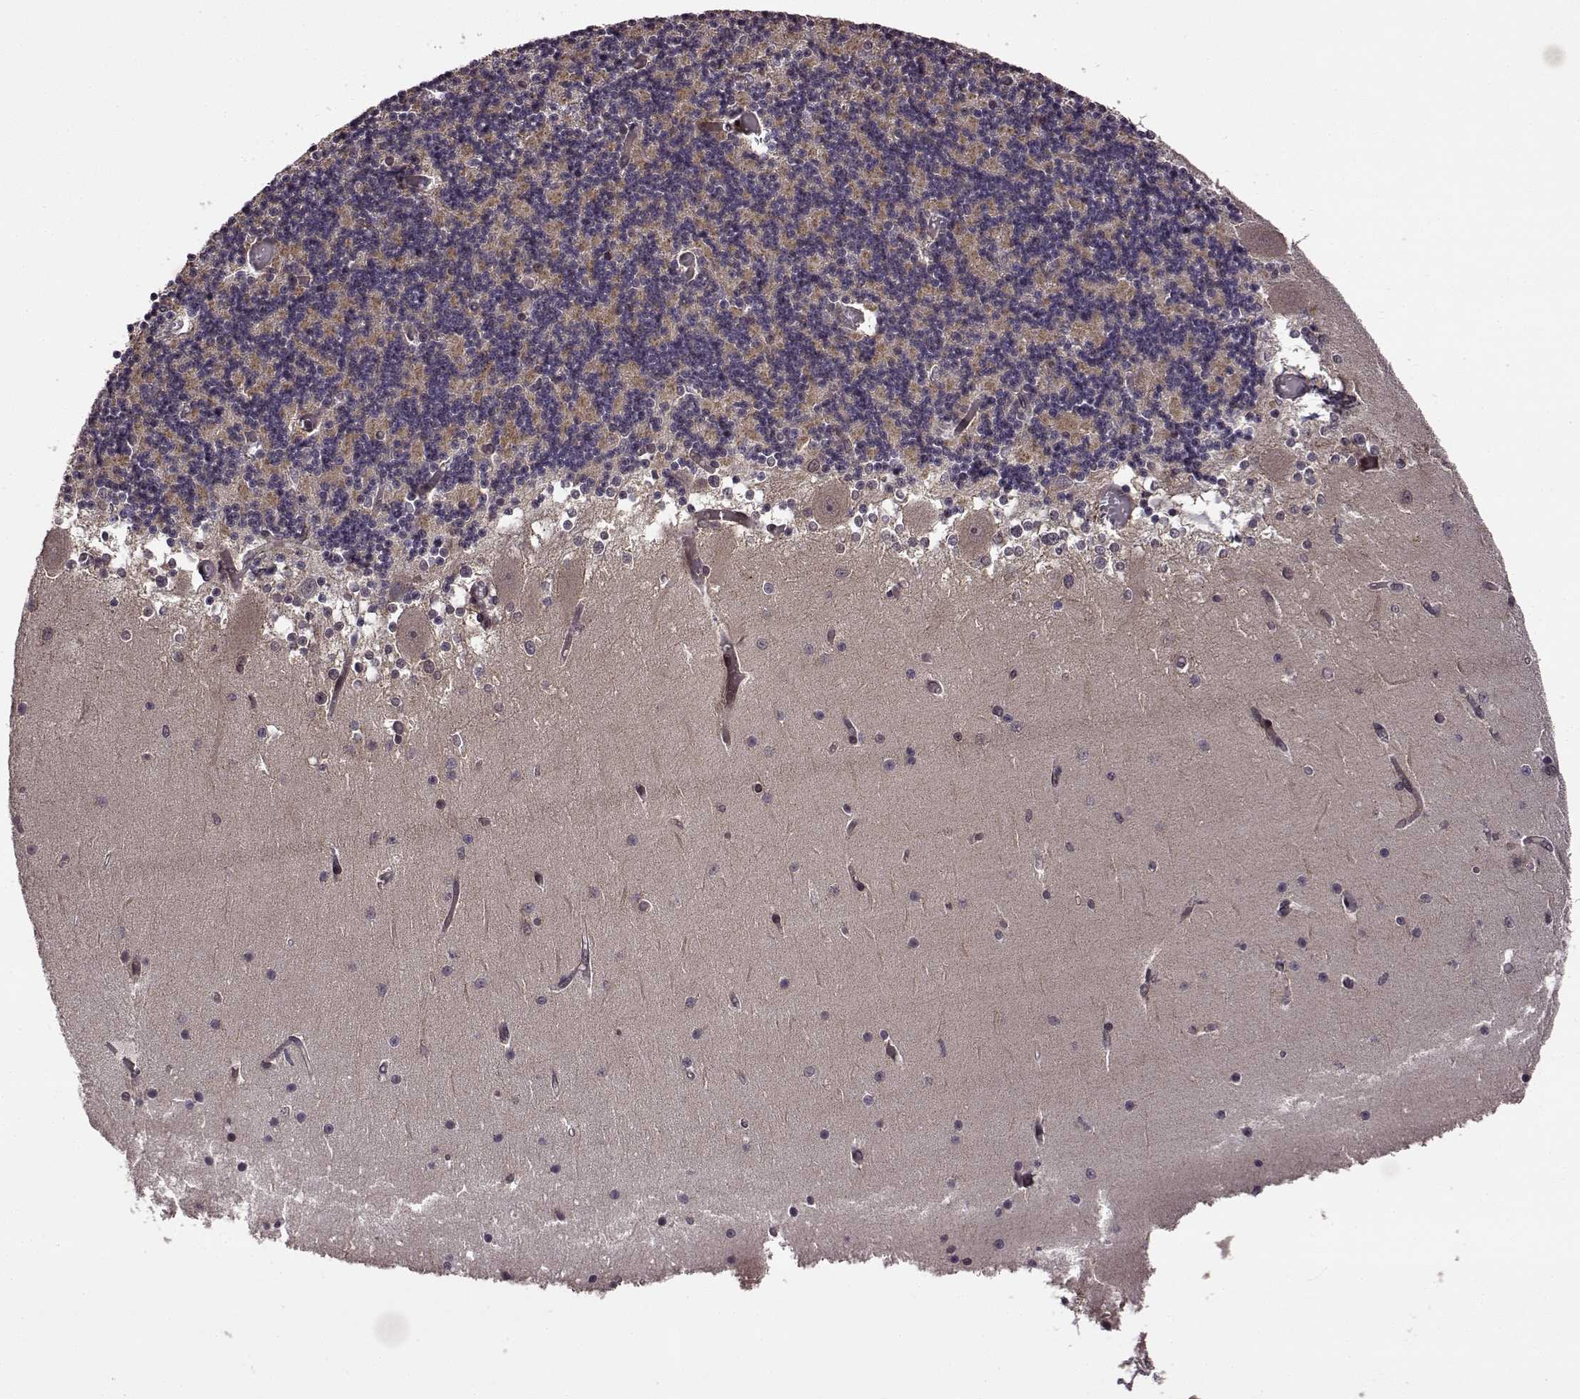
{"staining": {"intensity": "moderate", "quantity": "25%-75%", "location": "cytoplasmic/membranous"}, "tissue": "cerebellum", "cell_type": "Cells in granular layer", "image_type": "normal", "snomed": [{"axis": "morphology", "description": "Normal tissue, NOS"}, {"axis": "topography", "description": "Cerebellum"}], "caption": "Cells in granular layer display medium levels of moderate cytoplasmic/membranous positivity in approximately 25%-75% of cells in unremarkable cerebellum.", "gene": "TRMU", "patient": {"sex": "female", "age": 28}}